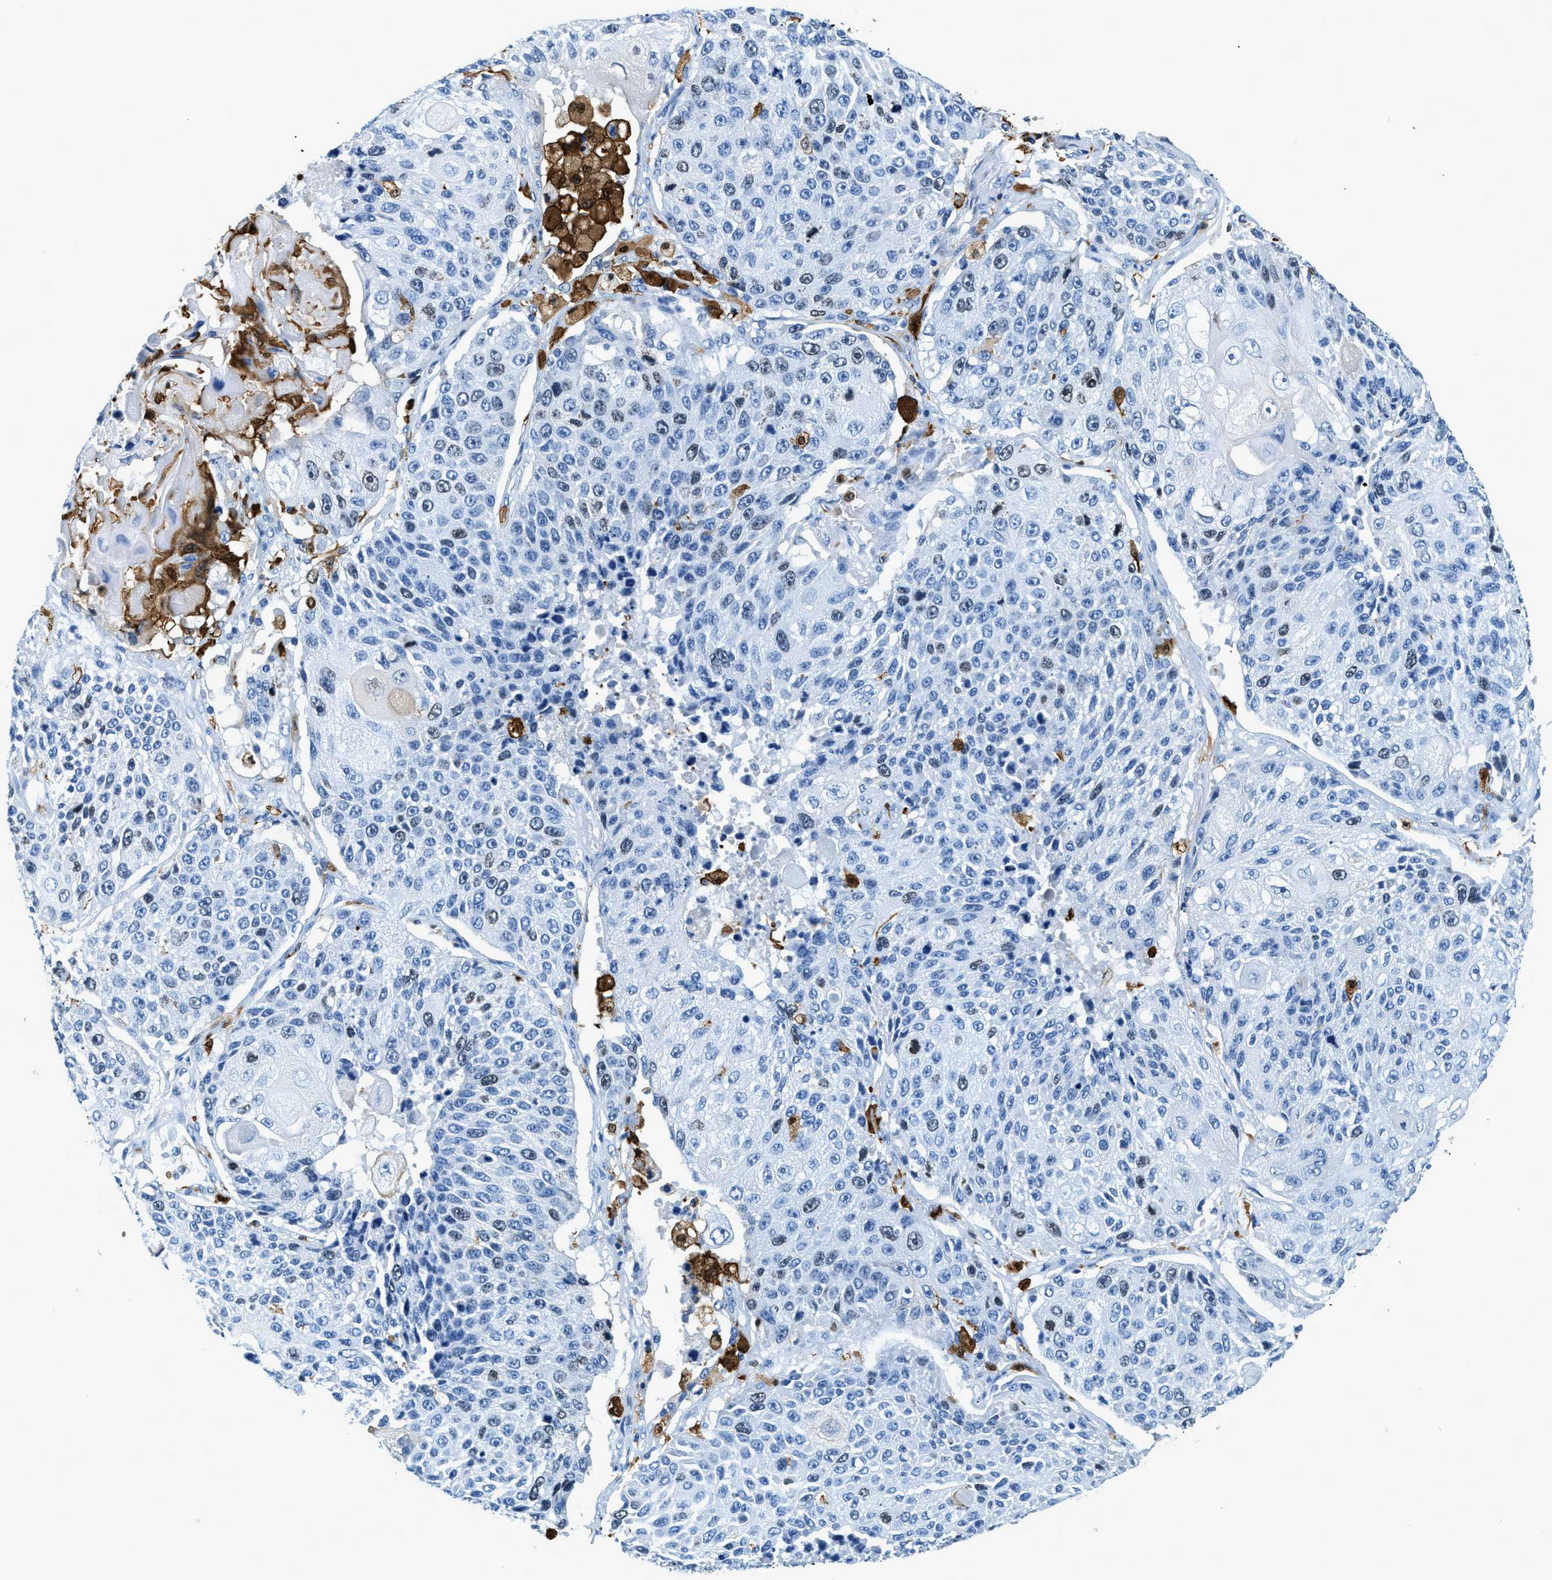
{"staining": {"intensity": "negative", "quantity": "none", "location": "none"}, "tissue": "lung cancer", "cell_type": "Tumor cells", "image_type": "cancer", "snomed": [{"axis": "morphology", "description": "Squamous cell carcinoma, NOS"}, {"axis": "topography", "description": "Lung"}], "caption": "Immunohistochemistry histopathology image of neoplastic tissue: squamous cell carcinoma (lung) stained with DAB exhibits no significant protein positivity in tumor cells. (Brightfield microscopy of DAB (3,3'-diaminobenzidine) IHC at high magnification).", "gene": "CAPG", "patient": {"sex": "male", "age": 61}}